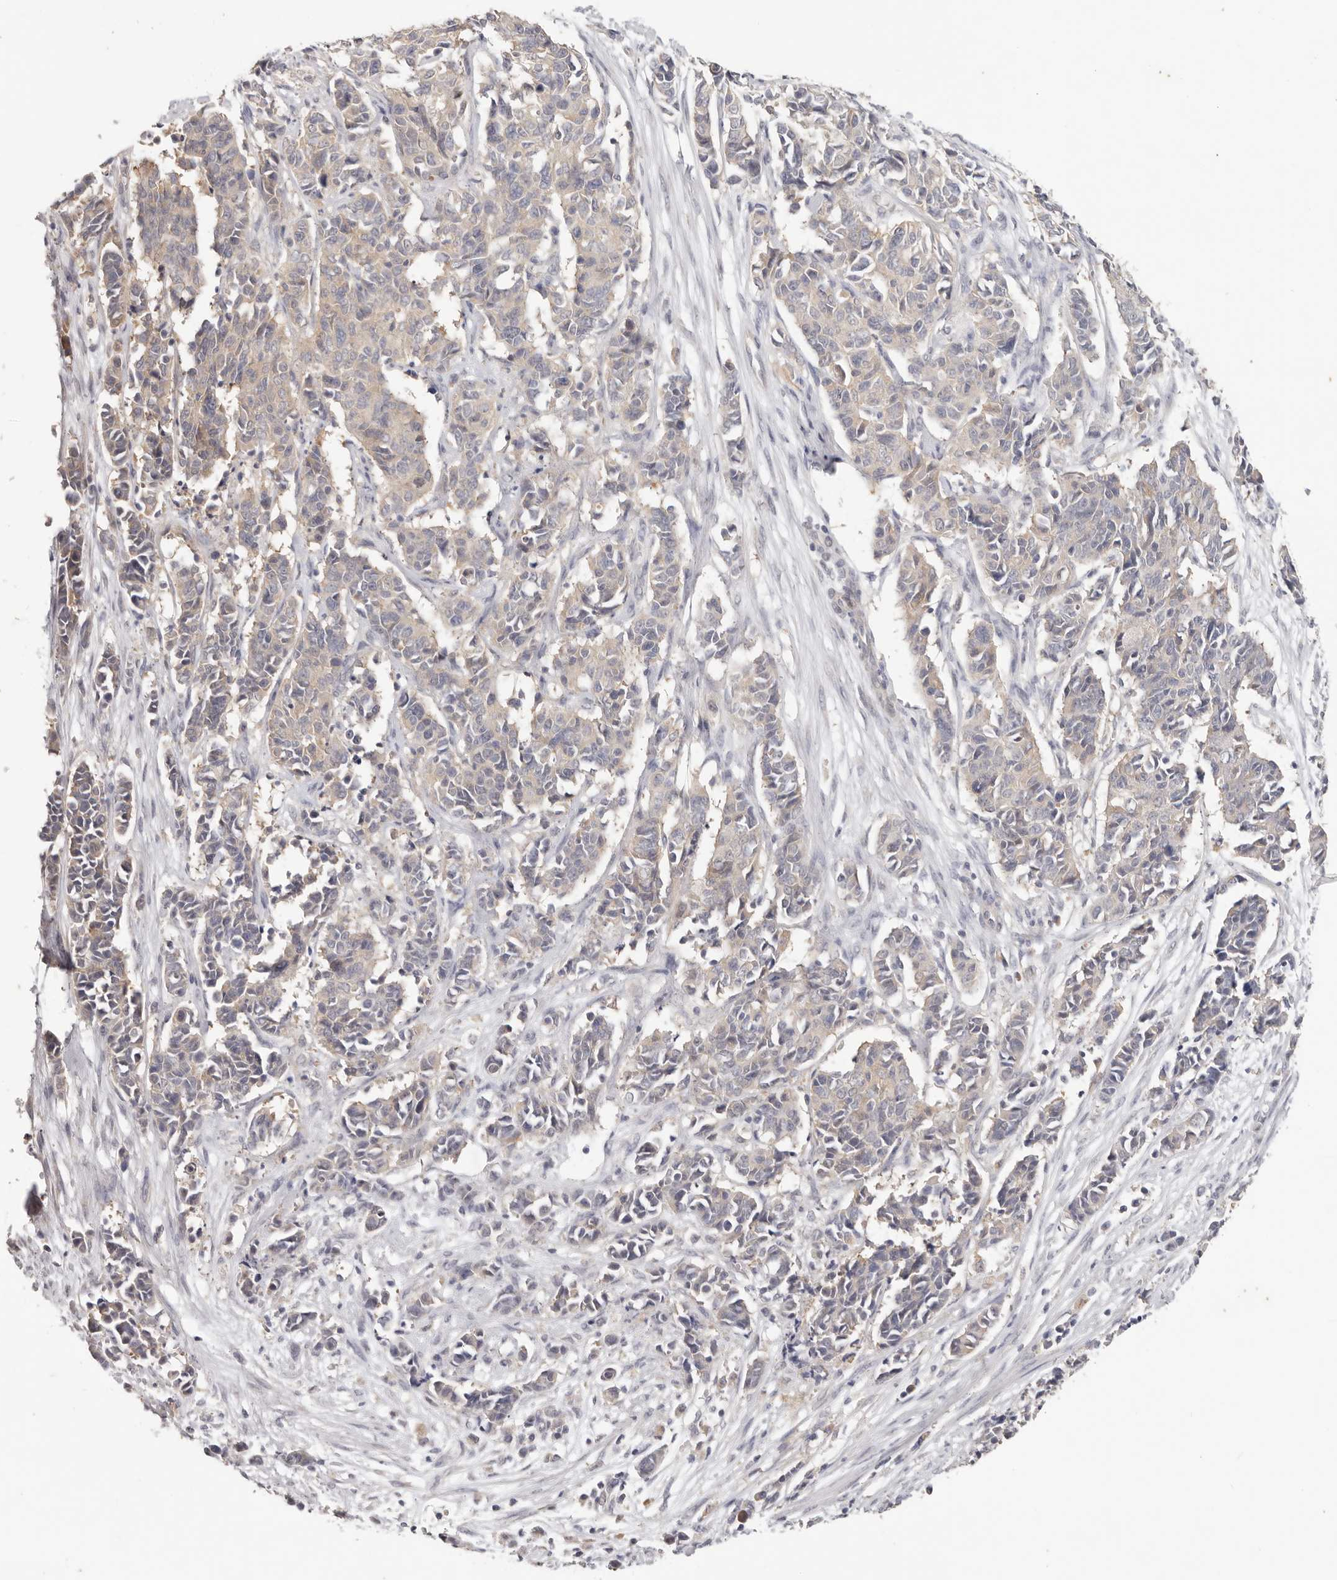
{"staining": {"intensity": "weak", "quantity": "25%-75%", "location": "cytoplasmic/membranous"}, "tissue": "cervical cancer", "cell_type": "Tumor cells", "image_type": "cancer", "snomed": [{"axis": "morphology", "description": "Normal tissue, NOS"}, {"axis": "morphology", "description": "Squamous cell carcinoma, NOS"}, {"axis": "topography", "description": "Cervix"}], "caption": "Protein expression analysis of human cervical squamous cell carcinoma reveals weak cytoplasmic/membranous positivity in about 25%-75% of tumor cells.", "gene": "WDR77", "patient": {"sex": "female", "age": 35}}